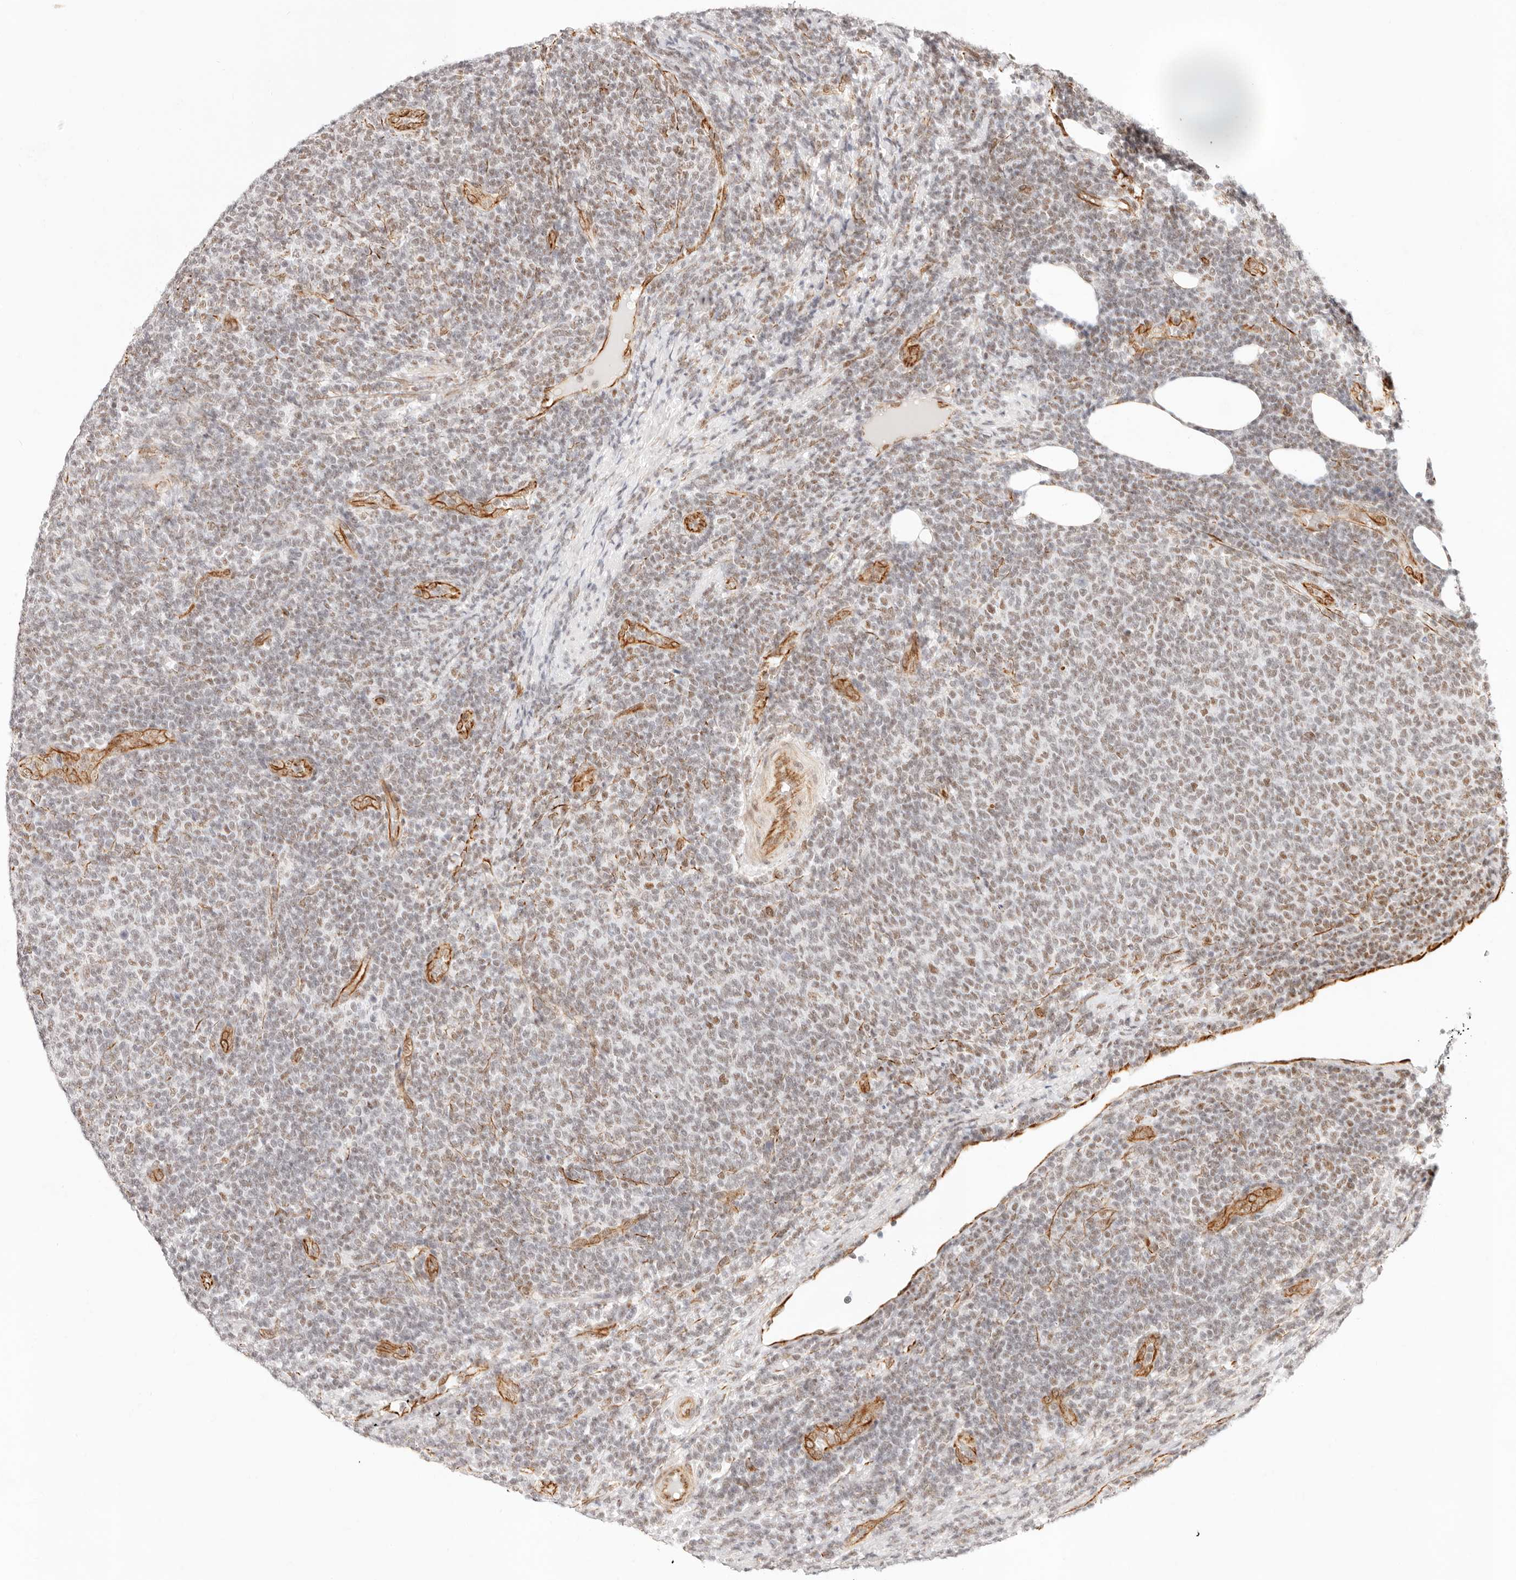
{"staining": {"intensity": "weak", "quantity": "25%-75%", "location": "nuclear"}, "tissue": "lymphoma", "cell_type": "Tumor cells", "image_type": "cancer", "snomed": [{"axis": "morphology", "description": "Malignant lymphoma, non-Hodgkin's type, Low grade"}, {"axis": "topography", "description": "Lymph node"}], "caption": "Approximately 25%-75% of tumor cells in malignant lymphoma, non-Hodgkin's type (low-grade) exhibit weak nuclear protein positivity as visualized by brown immunohistochemical staining.", "gene": "ZC3H11A", "patient": {"sex": "male", "age": 66}}